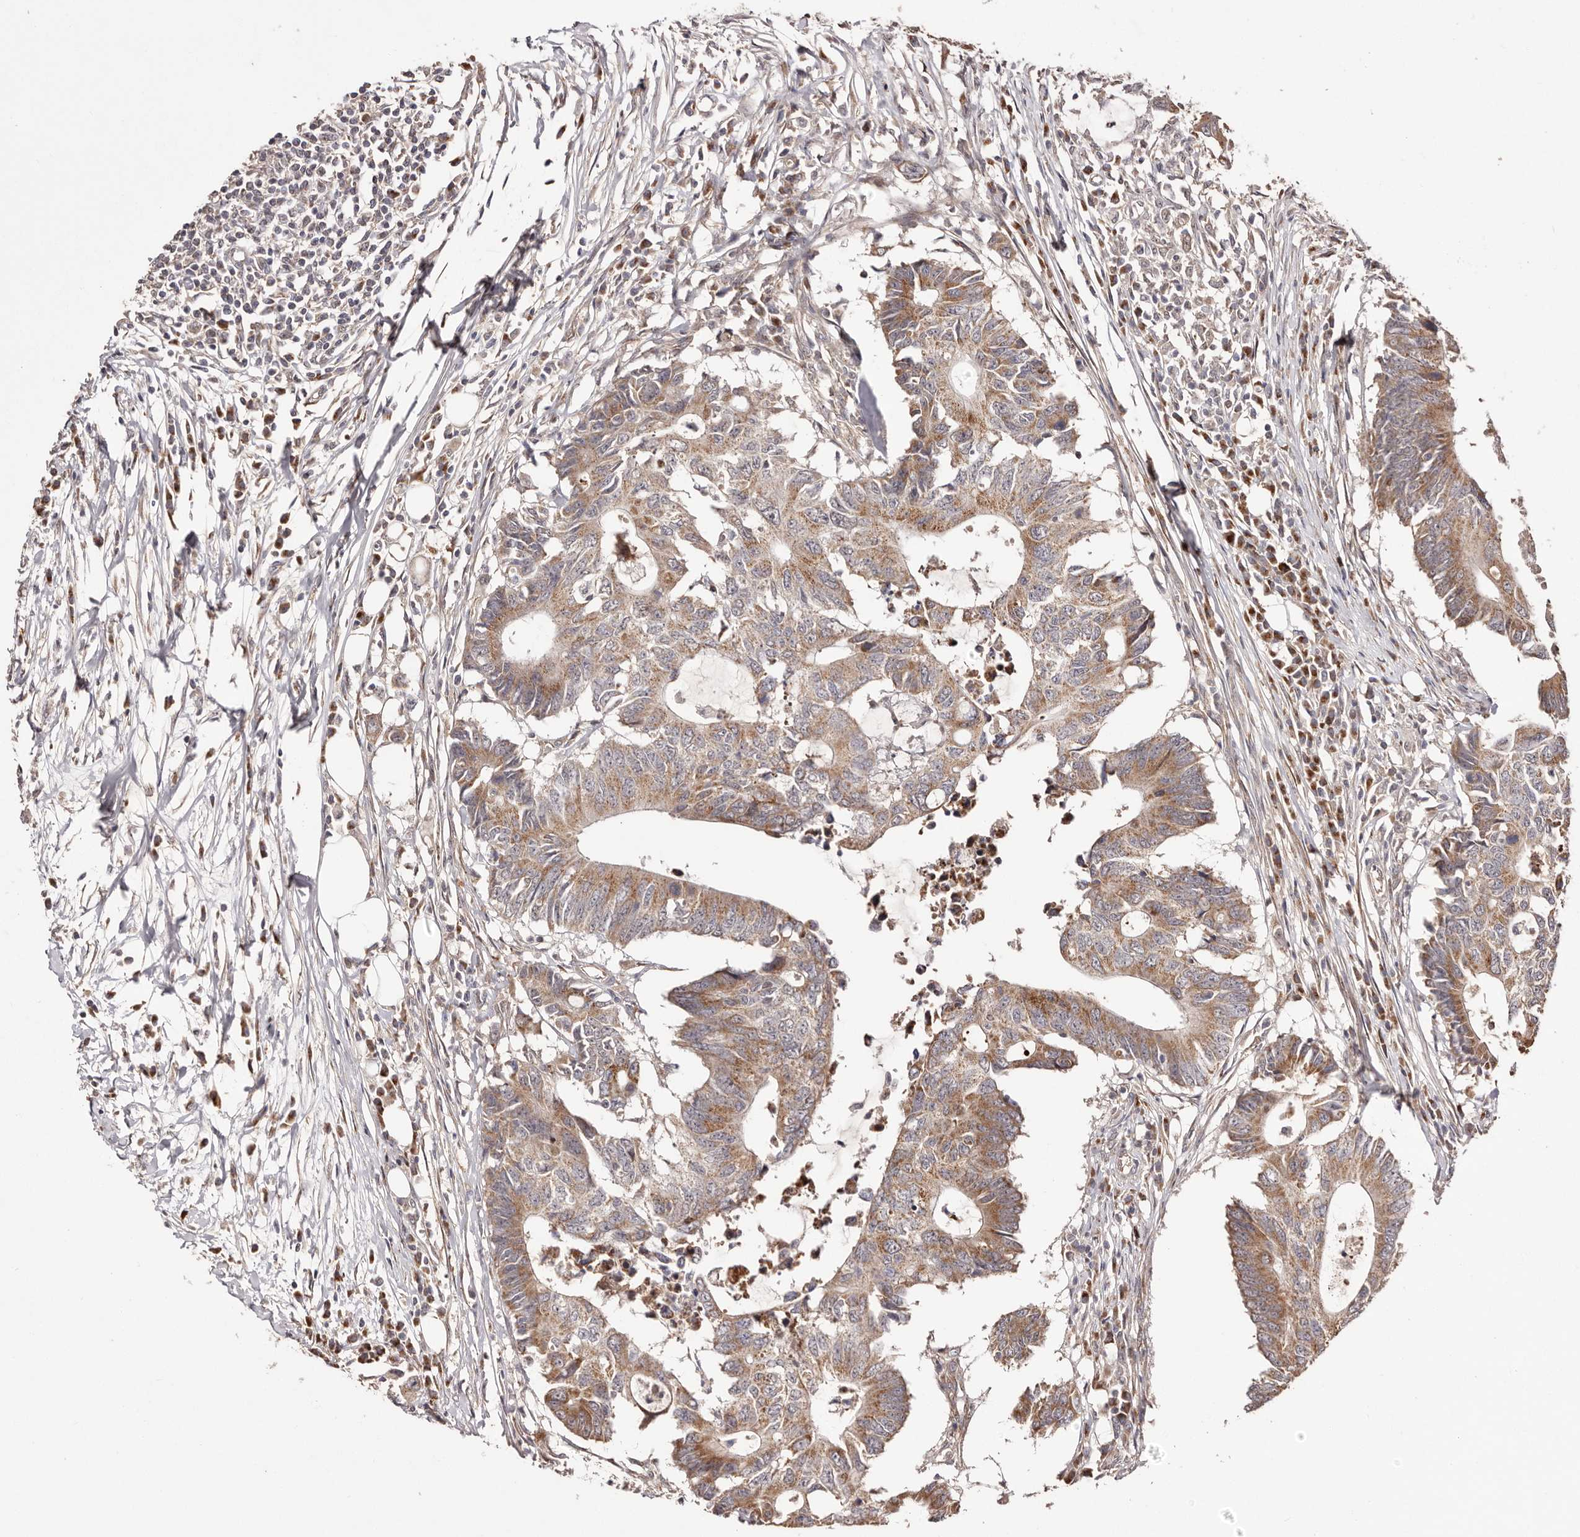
{"staining": {"intensity": "moderate", "quantity": ">75%", "location": "cytoplasmic/membranous"}, "tissue": "colorectal cancer", "cell_type": "Tumor cells", "image_type": "cancer", "snomed": [{"axis": "morphology", "description": "Adenocarcinoma, NOS"}, {"axis": "topography", "description": "Colon"}], "caption": "The histopathology image exhibits a brown stain indicating the presence of a protein in the cytoplasmic/membranous of tumor cells in colorectal cancer (adenocarcinoma).", "gene": "EGR3", "patient": {"sex": "male", "age": 71}}